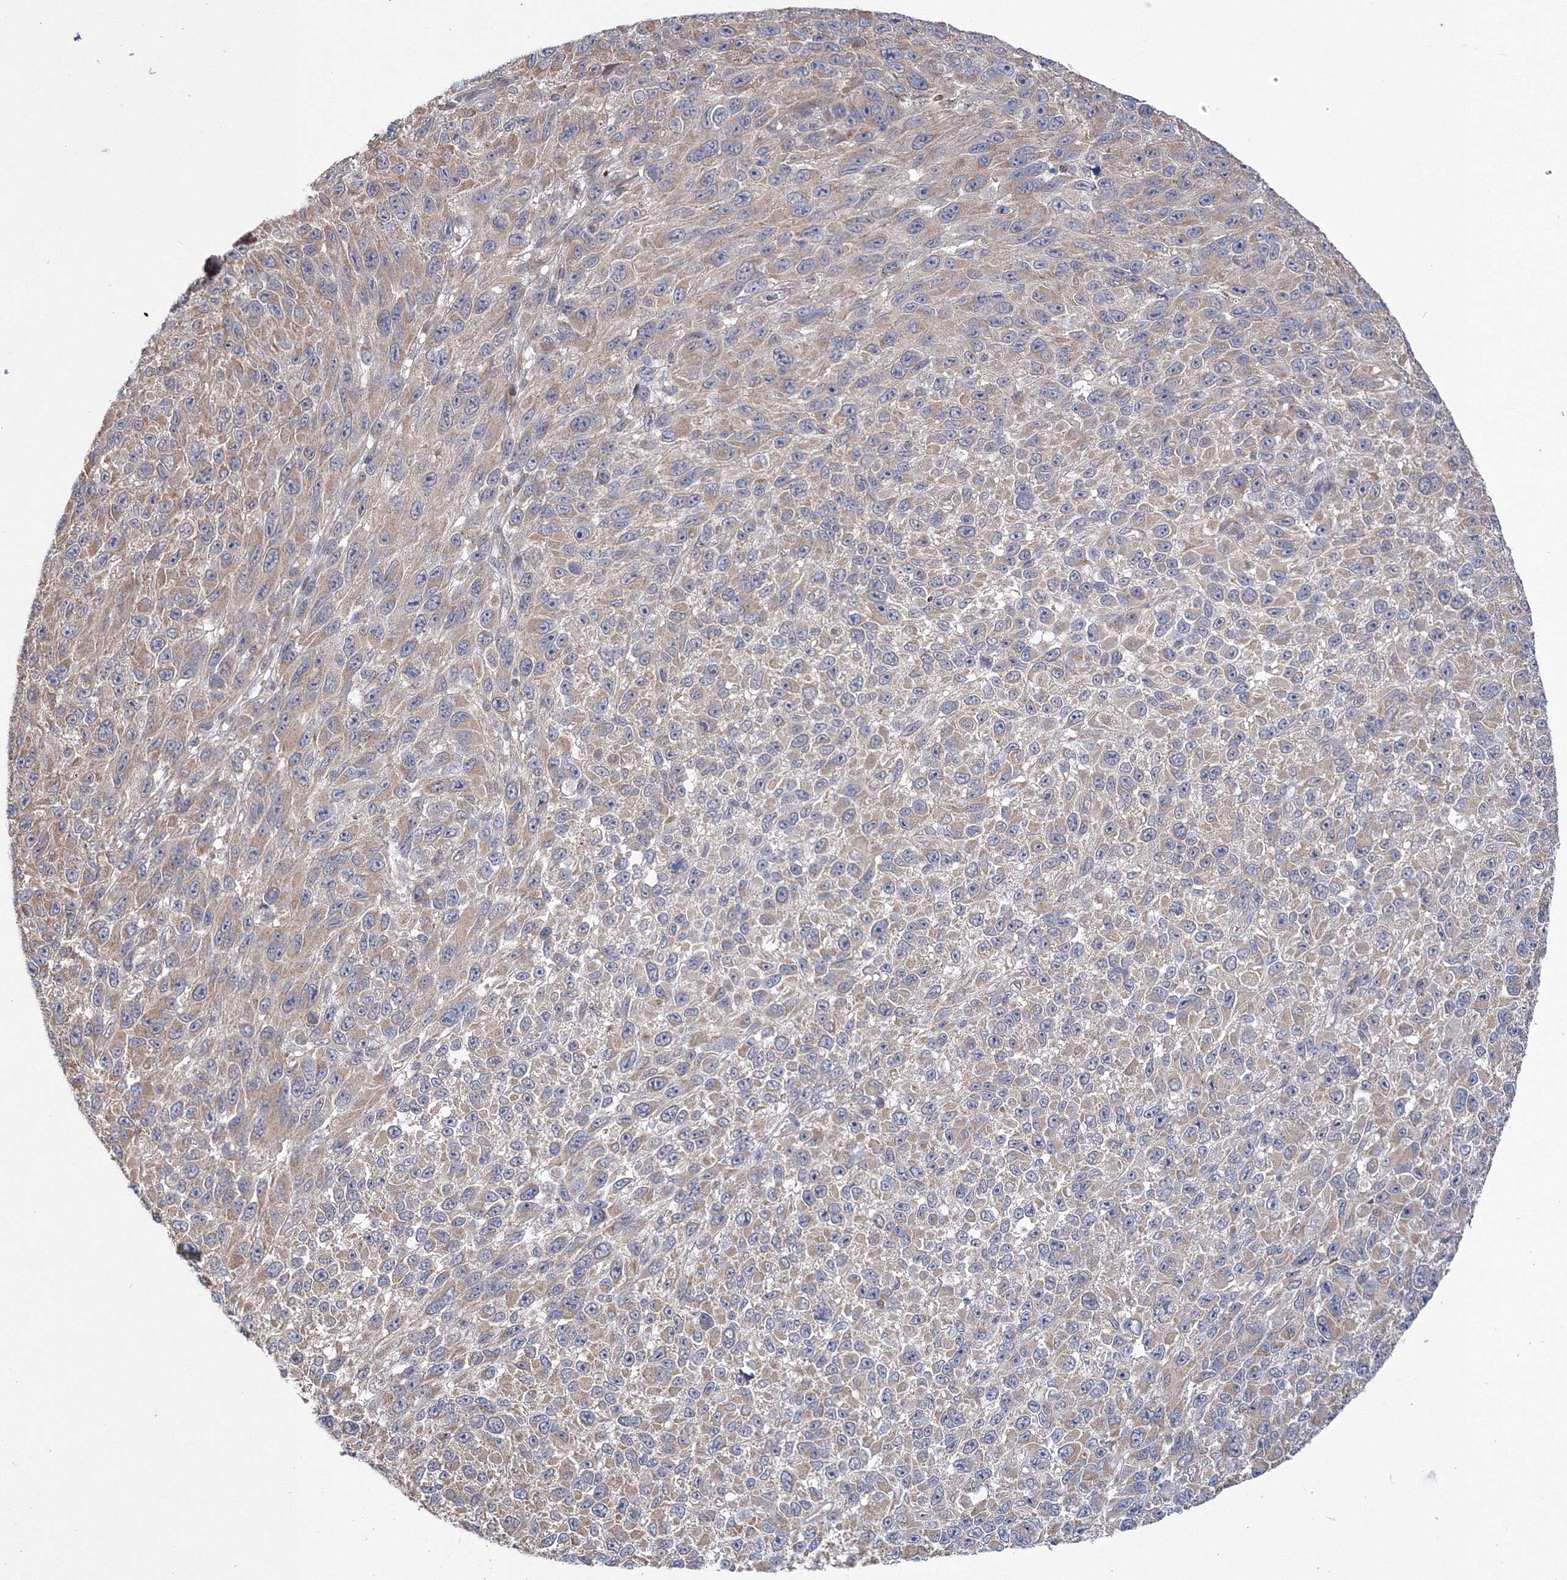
{"staining": {"intensity": "weak", "quantity": "<25%", "location": "cytoplasmic/membranous"}, "tissue": "melanoma", "cell_type": "Tumor cells", "image_type": "cancer", "snomed": [{"axis": "morphology", "description": "Malignant melanoma, NOS"}, {"axis": "topography", "description": "Skin"}], "caption": "Photomicrograph shows no significant protein positivity in tumor cells of malignant melanoma. The staining is performed using DAB (3,3'-diaminobenzidine) brown chromogen with nuclei counter-stained in using hematoxylin.", "gene": "PPP2R2B", "patient": {"sex": "female", "age": 96}}